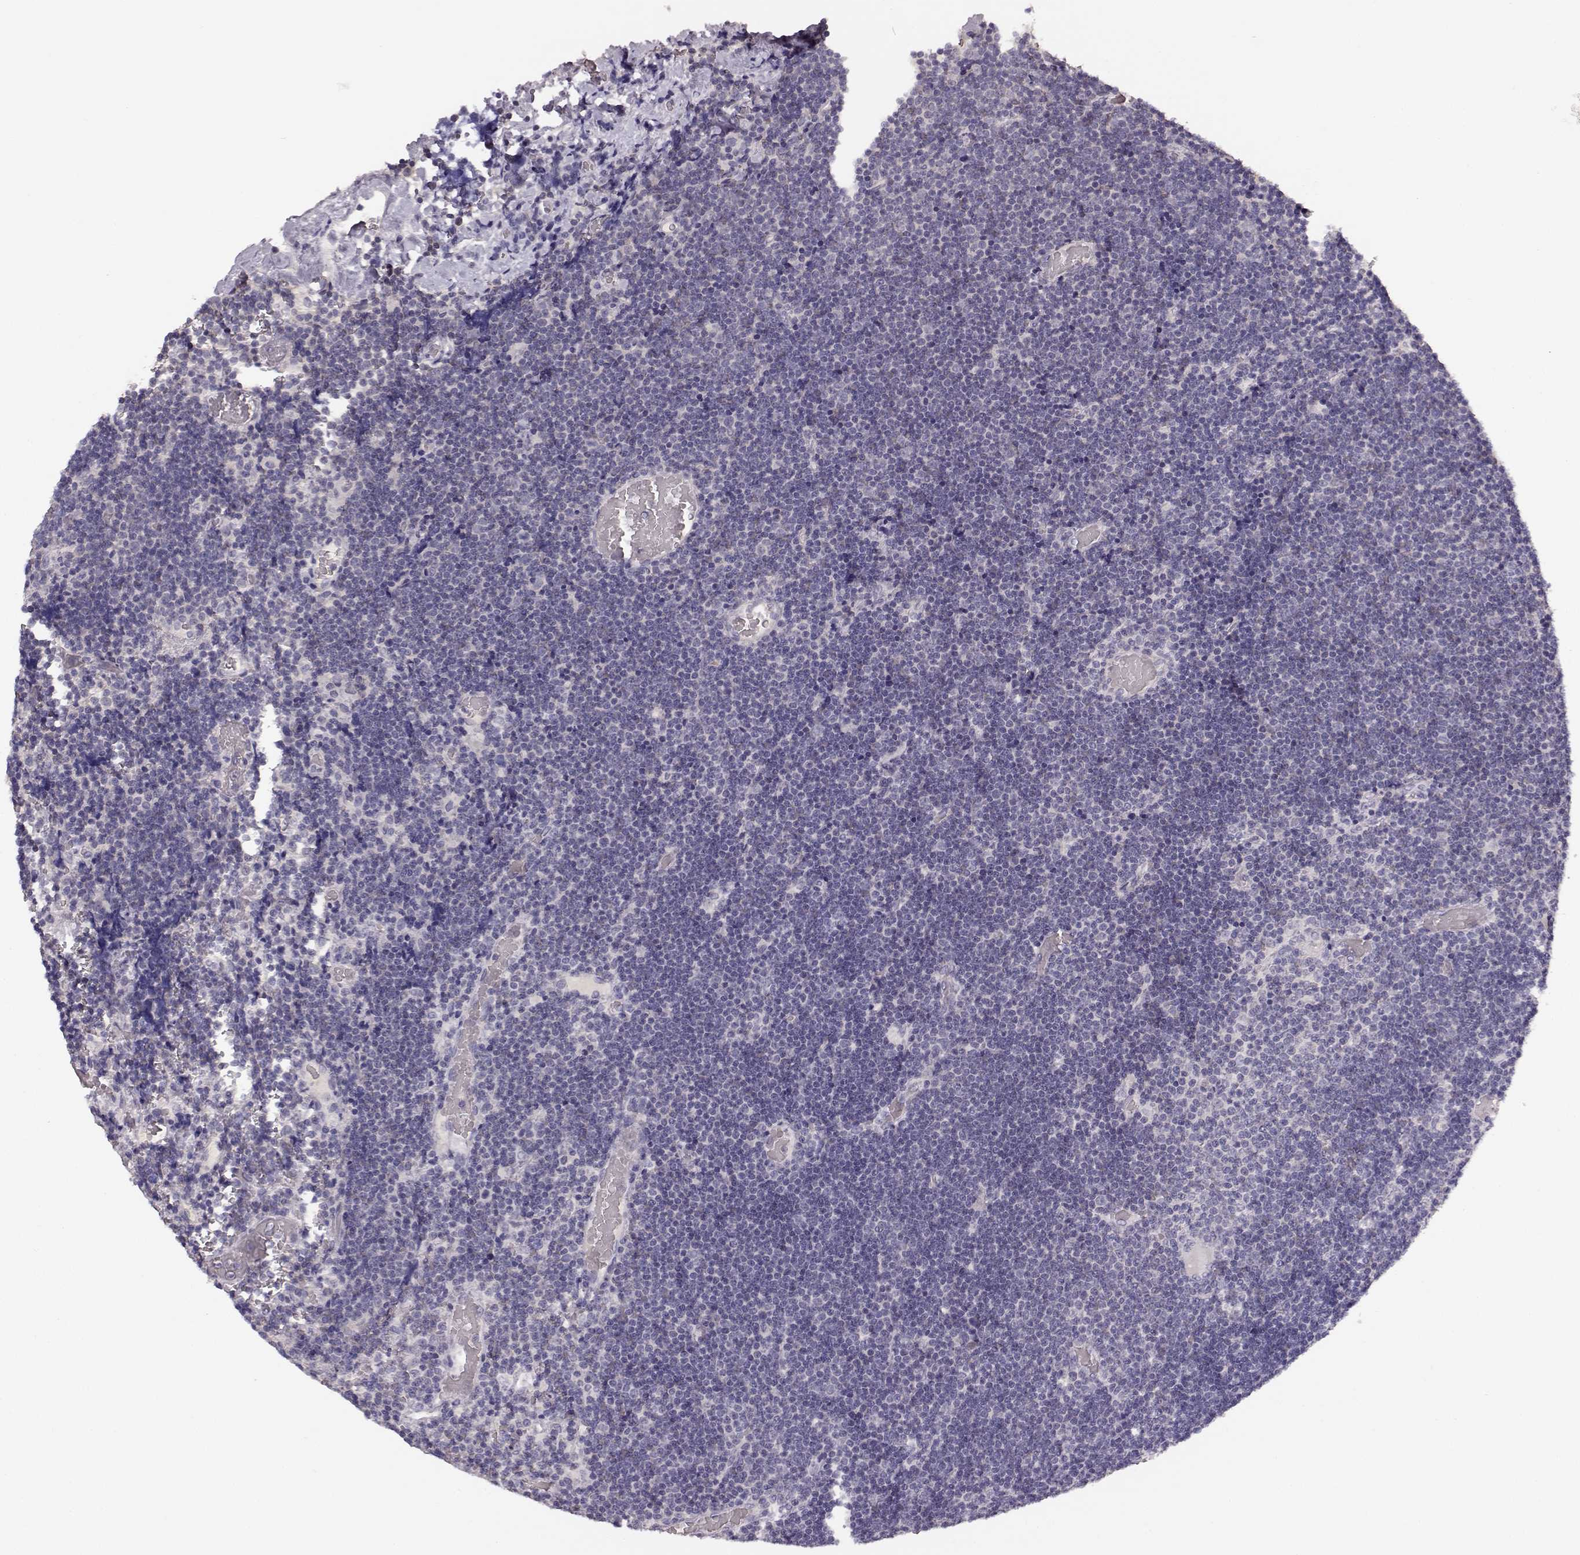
{"staining": {"intensity": "negative", "quantity": "none", "location": "none"}, "tissue": "lymphoma", "cell_type": "Tumor cells", "image_type": "cancer", "snomed": [{"axis": "morphology", "description": "Malignant lymphoma, non-Hodgkin's type, Low grade"}, {"axis": "topography", "description": "Brain"}], "caption": "Immunohistochemistry image of human lymphoma stained for a protein (brown), which demonstrates no positivity in tumor cells.", "gene": "BFSP2", "patient": {"sex": "female", "age": 66}}